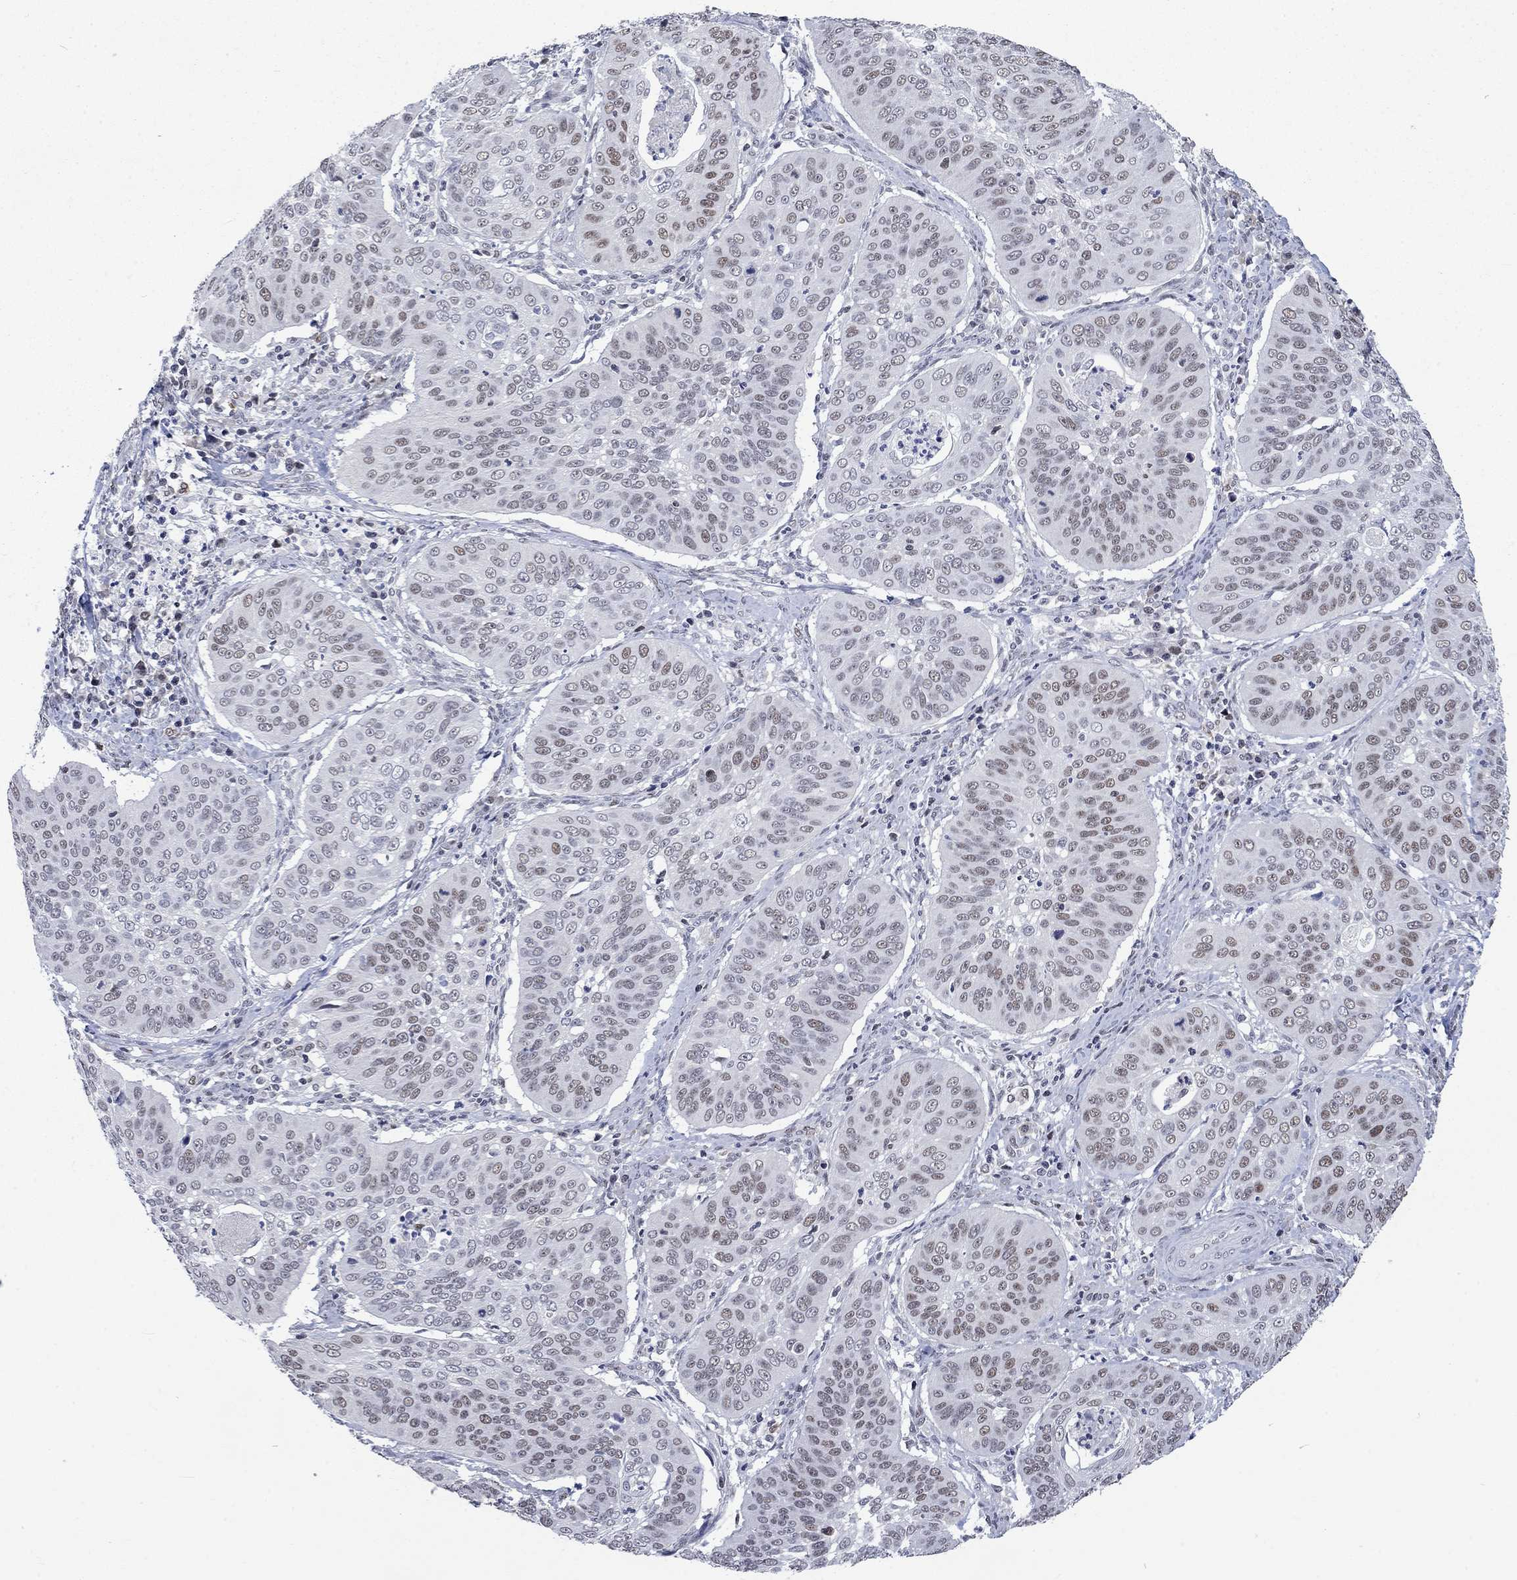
{"staining": {"intensity": "moderate", "quantity": "<25%", "location": "nuclear"}, "tissue": "cervical cancer", "cell_type": "Tumor cells", "image_type": "cancer", "snomed": [{"axis": "morphology", "description": "Normal tissue, NOS"}, {"axis": "morphology", "description": "Squamous cell carcinoma, NOS"}, {"axis": "topography", "description": "Cervix"}], "caption": "Moderate nuclear expression is appreciated in approximately <25% of tumor cells in squamous cell carcinoma (cervical).", "gene": "HCFC1", "patient": {"sex": "female", "age": 39}}